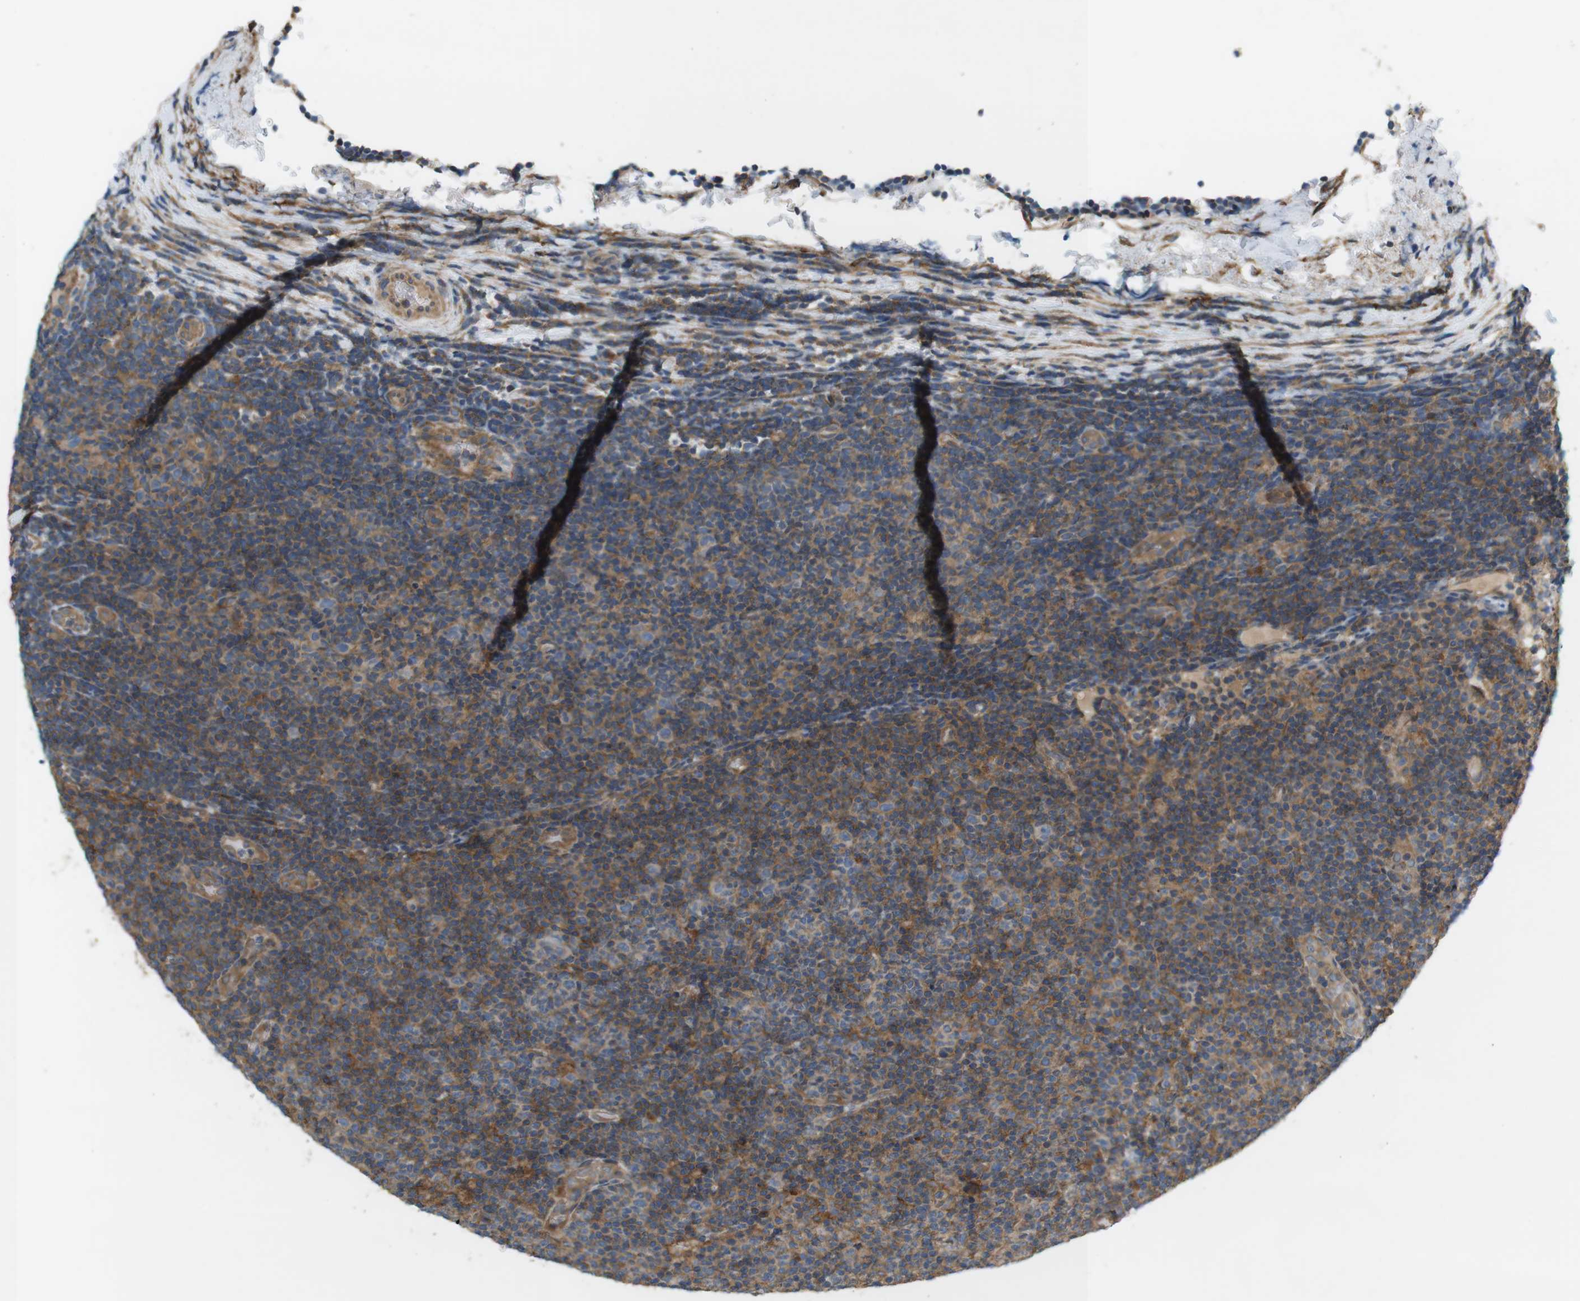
{"staining": {"intensity": "moderate", "quantity": ">75%", "location": "cytoplasmic/membranous"}, "tissue": "lymphoma", "cell_type": "Tumor cells", "image_type": "cancer", "snomed": [{"axis": "morphology", "description": "Malignant lymphoma, non-Hodgkin's type, Low grade"}, {"axis": "topography", "description": "Lymph node"}], "caption": "Low-grade malignant lymphoma, non-Hodgkin's type stained for a protein demonstrates moderate cytoplasmic/membranous positivity in tumor cells.", "gene": "DDAH2", "patient": {"sex": "male", "age": 83}}